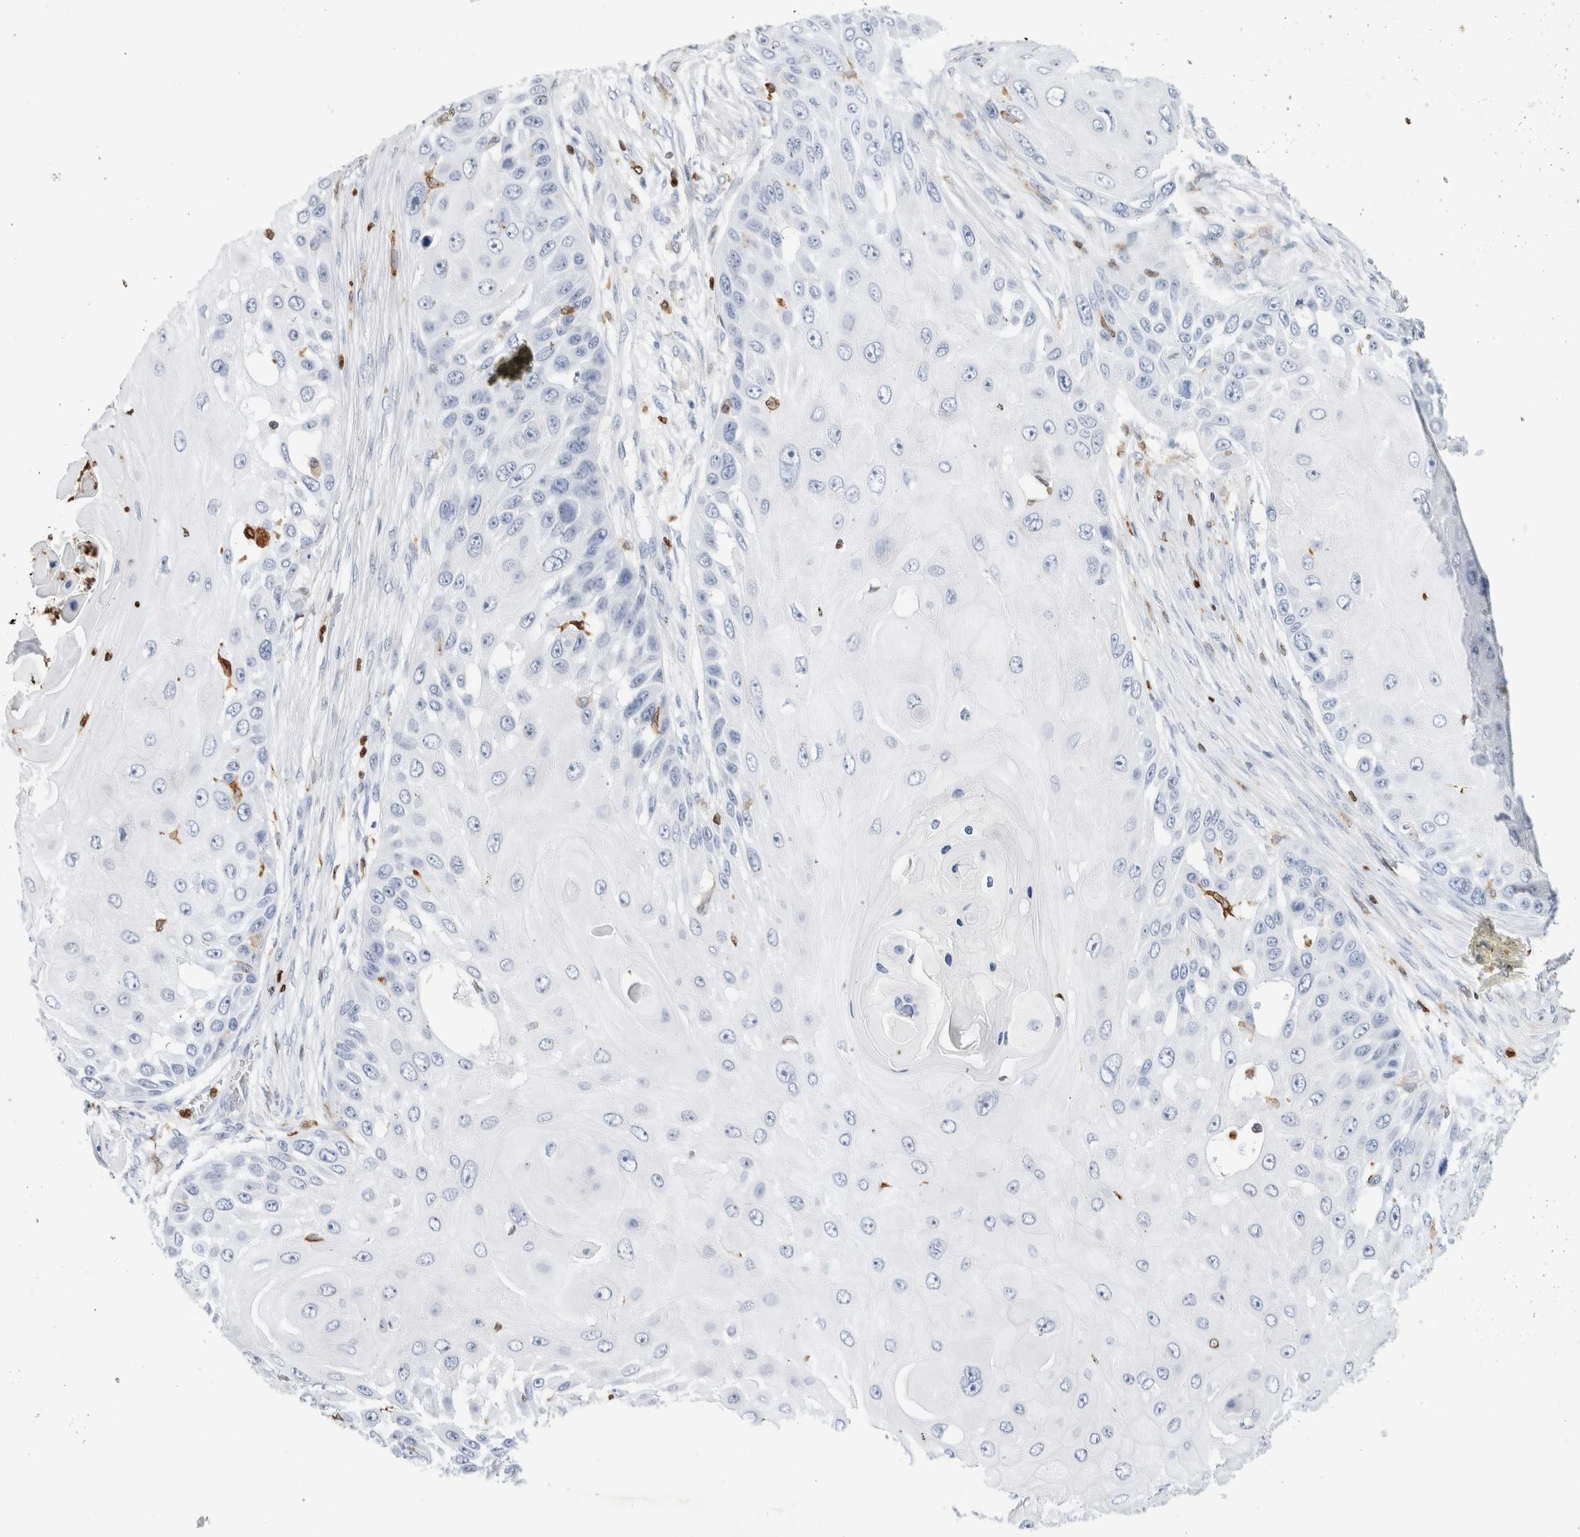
{"staining": {"intensity": "negative", "quantity": "none", "location": "none"}, "tissue": "skin cancer", "cell_type": "Tumor cells", "image_type": "cancer", "snomed": [{"axis": "morphology", "description": "Squamous cell carcinoma, NOS"}, {"axis": "topography", "description": "Skin"}], "caption": "An image of human skin cancer (squamous cell carcinoma) is negative for staining in tumor cells. (Stains: DAB IHC with hematoxylin counter stain, Microscopy: brightfield microscopy at high magnification).", "gene": "ALOX5AP", "patient": {"sex": "female", "age": 44}}